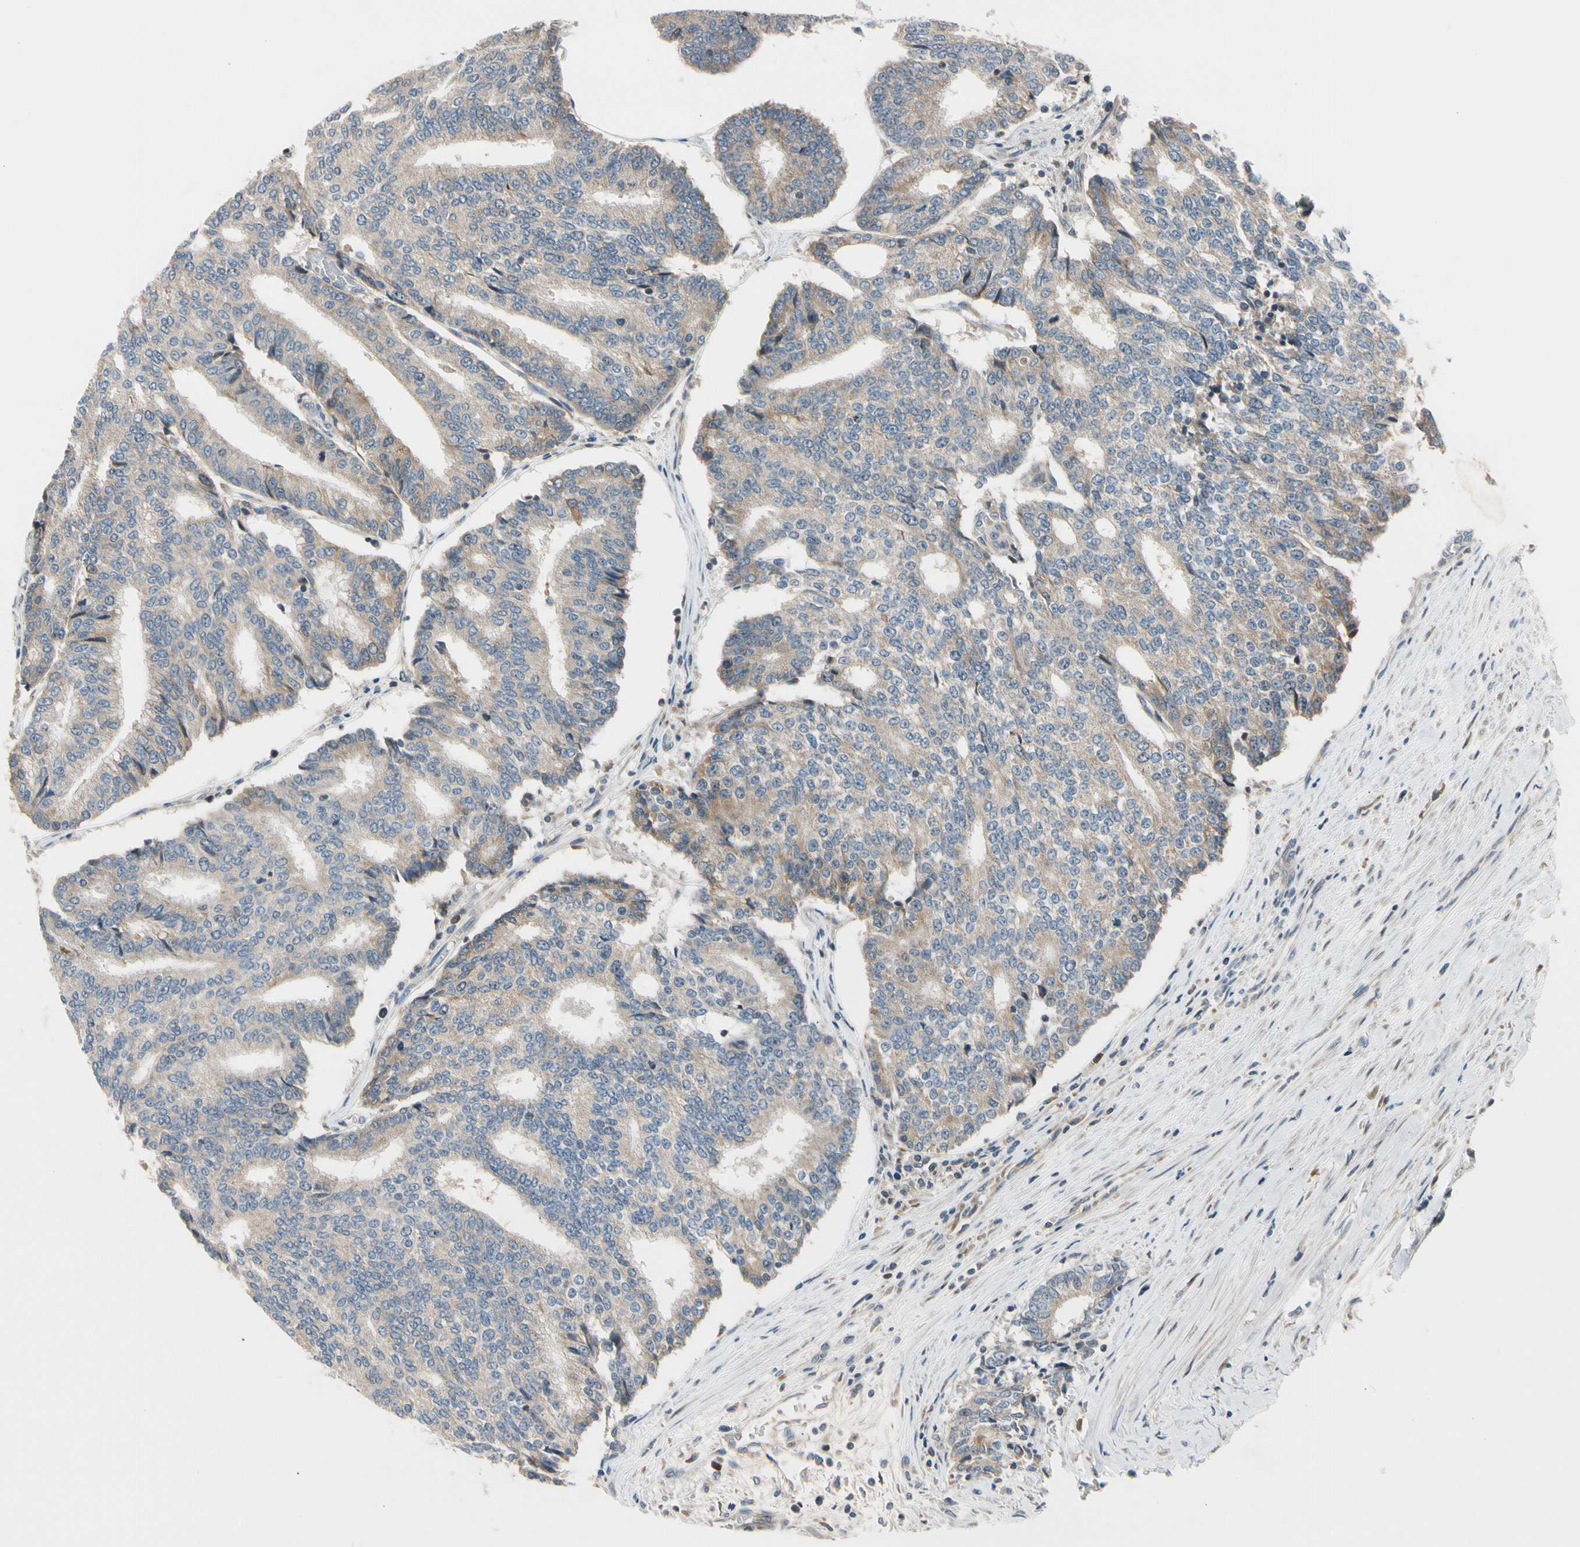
{"staining": {"intensity": "weak", "quantity": ">75%", "location": "cytoplasmic/membranous"}, "tissue": "prostate cancer", "cell_type": "Tumor cells", "image_type": "cancer", "snomed": [{"axis": "morphology", "description": "Adenocarcinoma, High grade"}, {"axis": "topography", "description": "Prostate"}], "caption": "Immunohistochemical staining of prostate cancer displays low levels of weak cytoplasmic/membranous positivity in approximately >75% of tumor cells. Nuclei are stained in blue.", "gene": "NPHP3", "patient": {"sex": "male", "age": 55}}